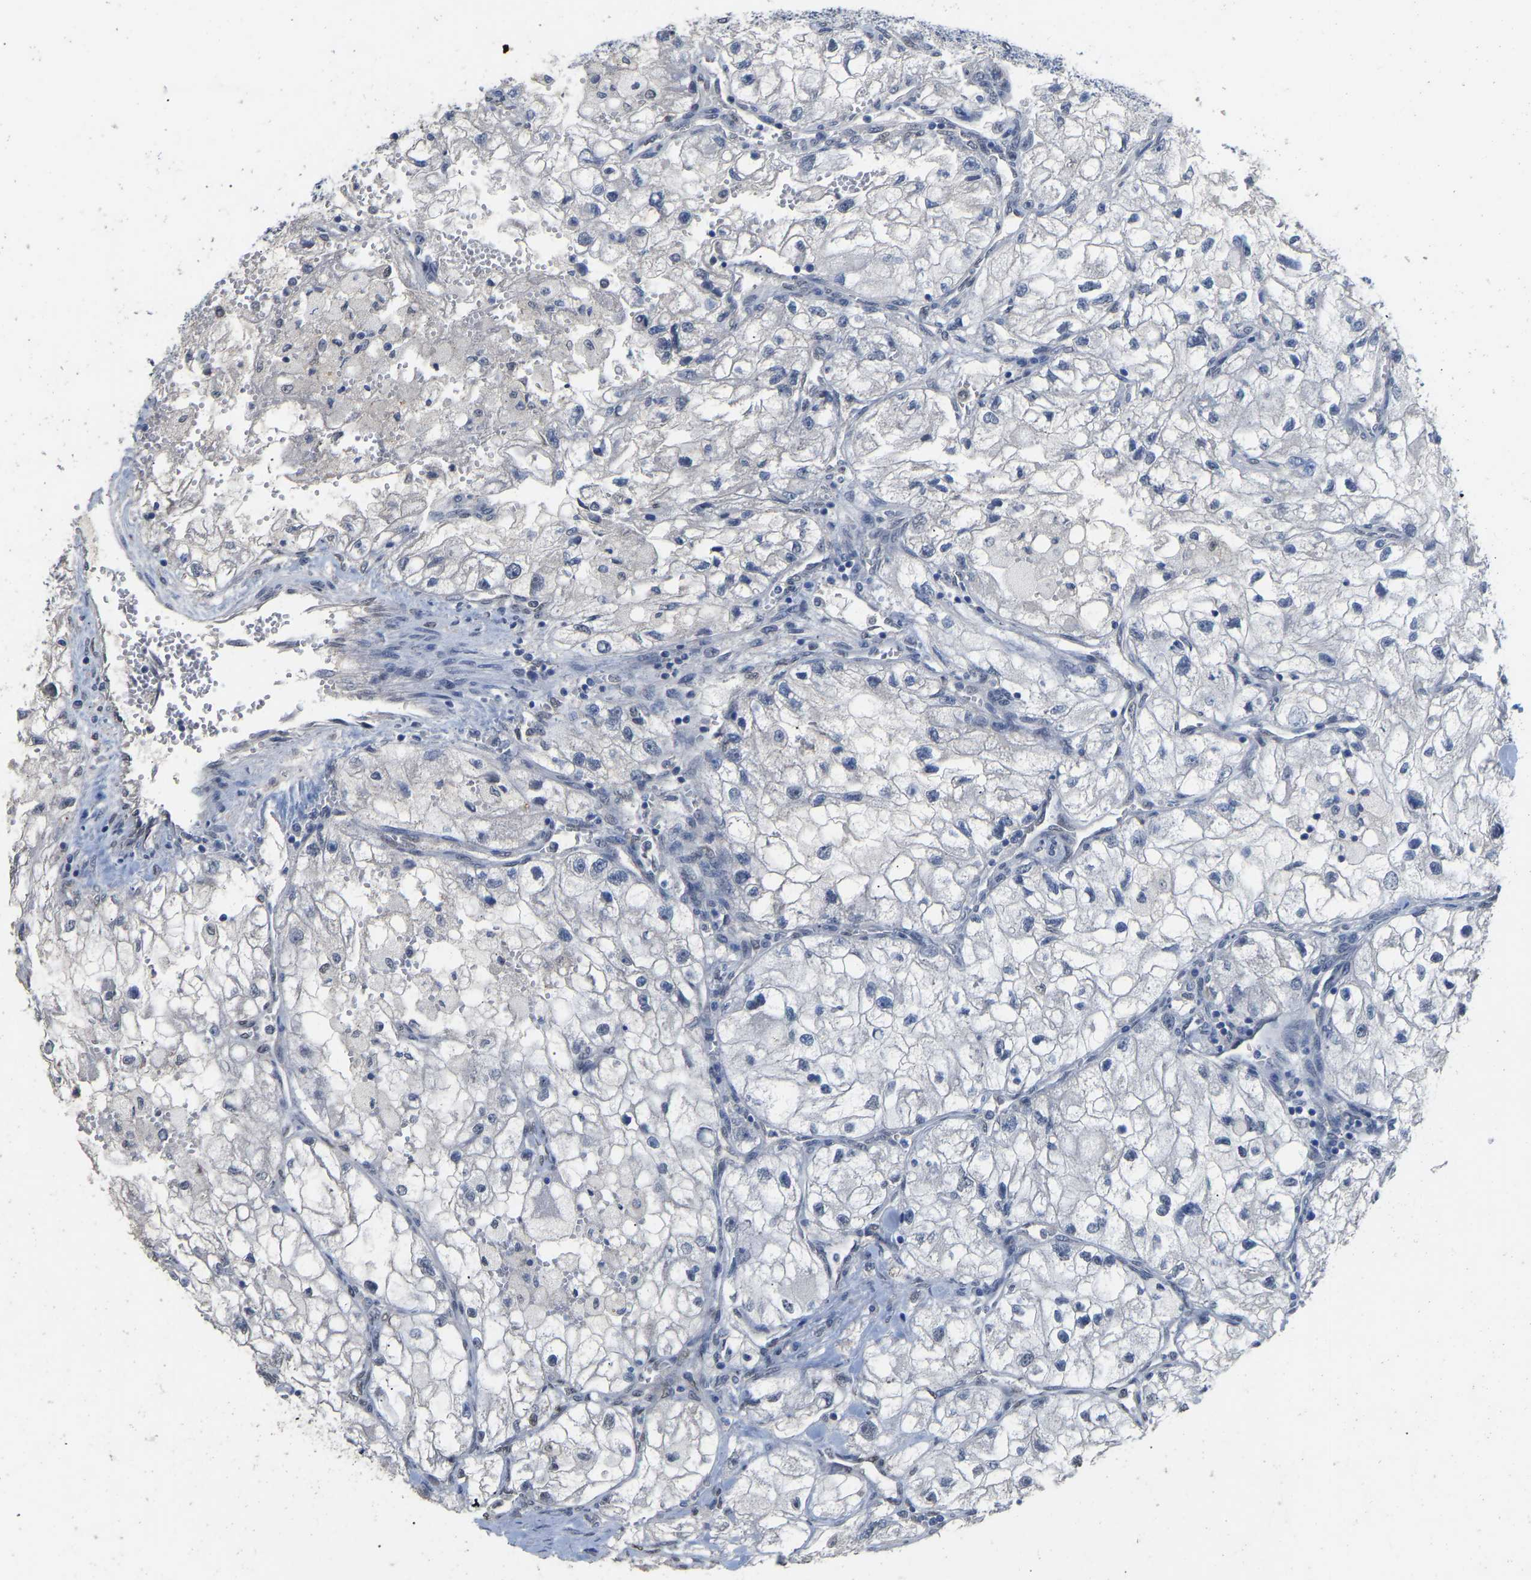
{"staining": {"intensity": "negative", "quantity": "none", "location": "none"}, "tissue": "renal cancer", "cell_type": "Tumor cells", "image_type": "cancer", "snomed": [{"axis": "morphology", "description": "Adenocarcinoma, NOS"}, {"axis": "topography", "description": "Kidney"}], "caption": "The micrograph exhibits no significant positivity in tumor cells of renal adenocarcinoma. (DAB (3,3'-diaminobenzidine) immunohistochemistry (IHC), high magnification).", "gene": "QKI", "patient": {"sex": "female", "age": 70}}